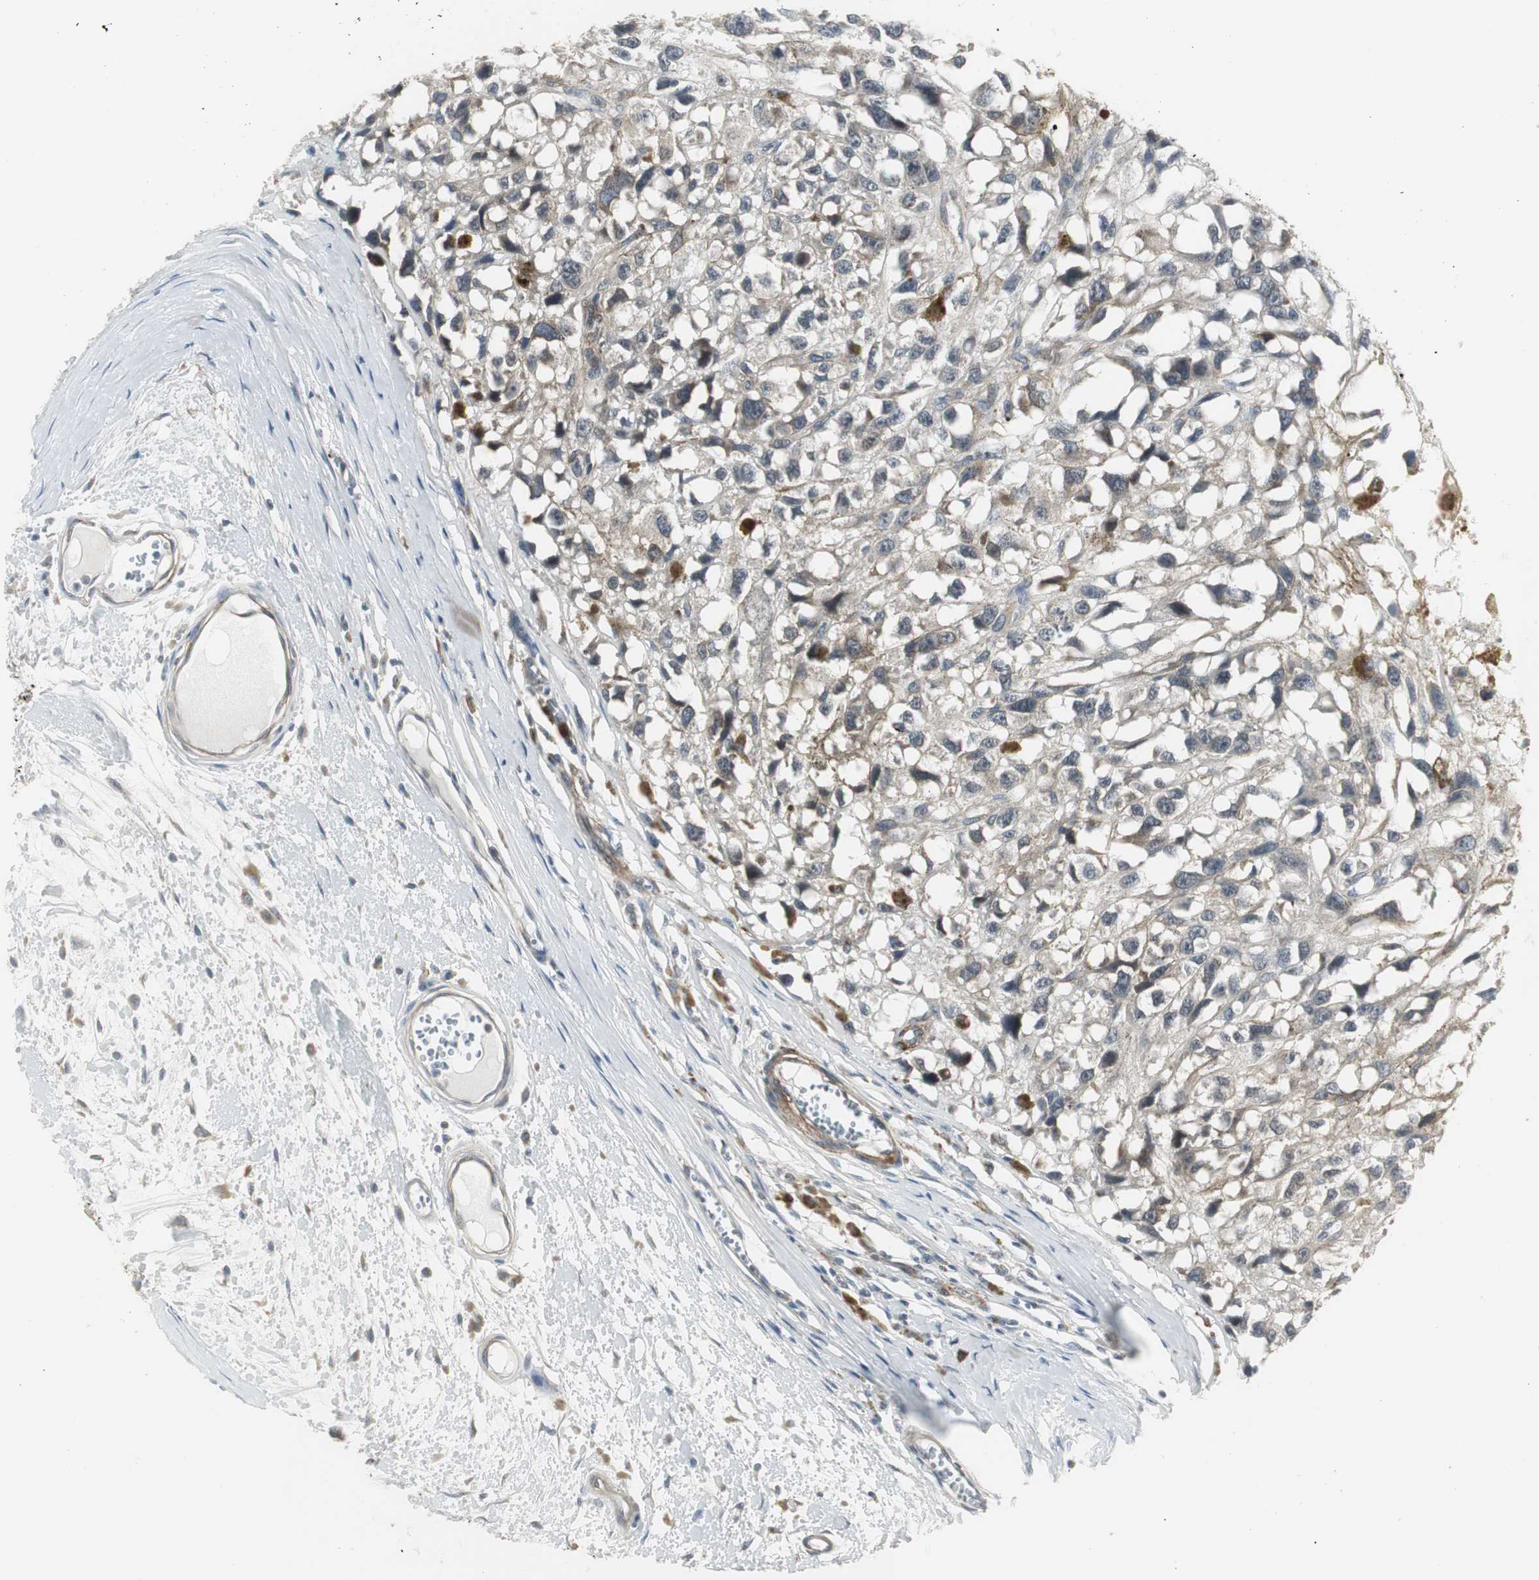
{"staining": {"intensity": "negative", "quantity": "none", "location": "none"}, "tissue": "melanoma", "cell_type": "Tumor cells", "image_type": "cancer", "snomed": [{"axis": "morphology", "description": "Malignant melanoma, Metastatic site"}, {"axis": "topography", "description": "Lymph node"}], "caption": "Immunohistochemical staining of melanoma exhibits no significant staining in tumor cells.", "gene": "SCYL3", "patient": {"sex": "male", "age": 59}}